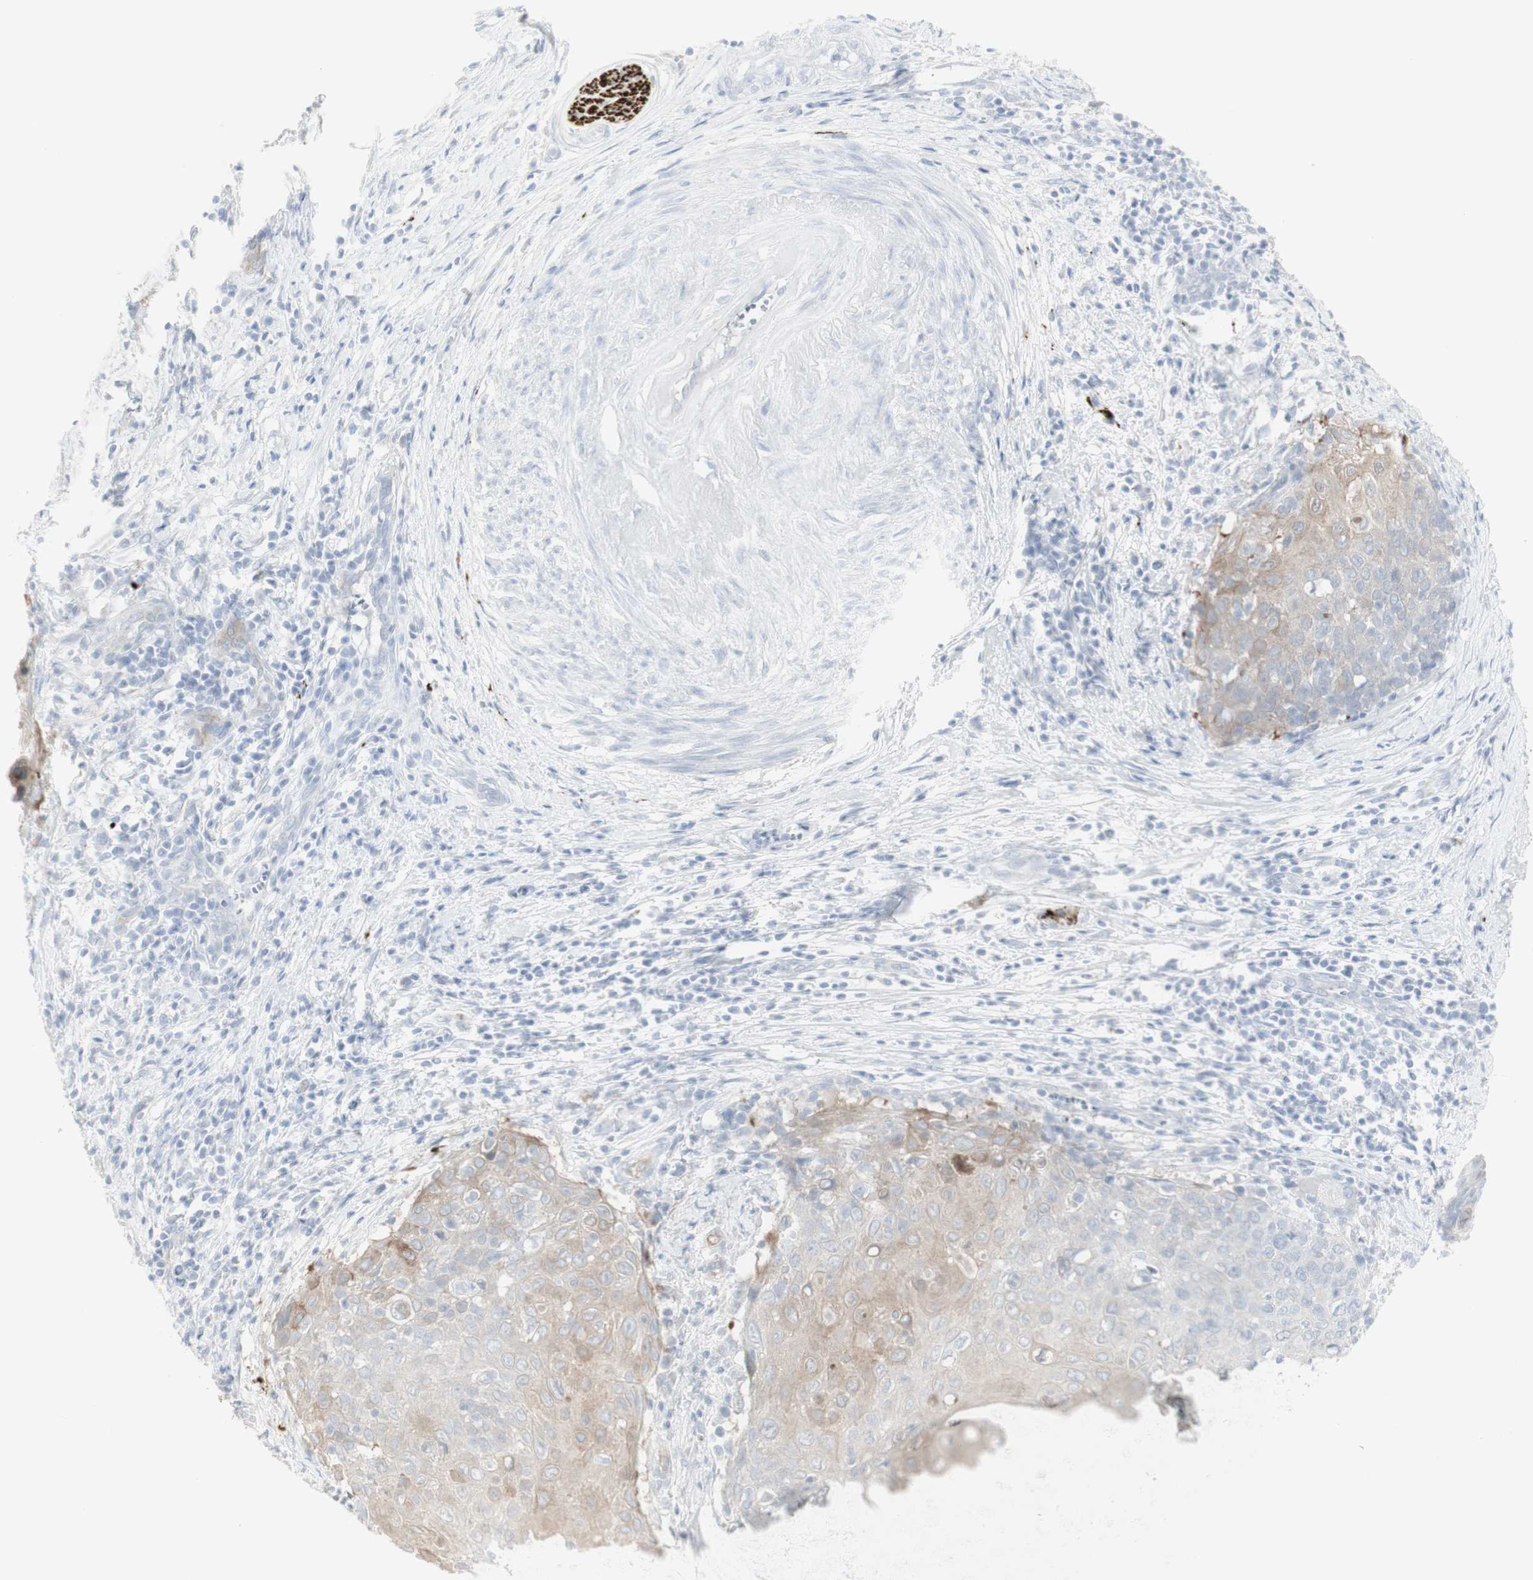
{"staining": {"intensity": "weak", "quantity": "25%-75%", "location": "cytoplasmic/membranous"}, "tissue": "cervical cancer", "cell_type": "Tumor cells", "image_type": "cancer", "snomed": [{"axis": "morphology", "description": "Squamous cell carcinoma, NOS"}, {"axis": "topography", "description": "Cervix"}], "caption": "Protein expression analysis of cervical squamous cell carcinoma reveals weak cytoplasmic/membranous staining in approximately 25%-75% of tumor cells.", "gene": "ENSG00000198211", "patient": {"sex": "female", "age": 39}}